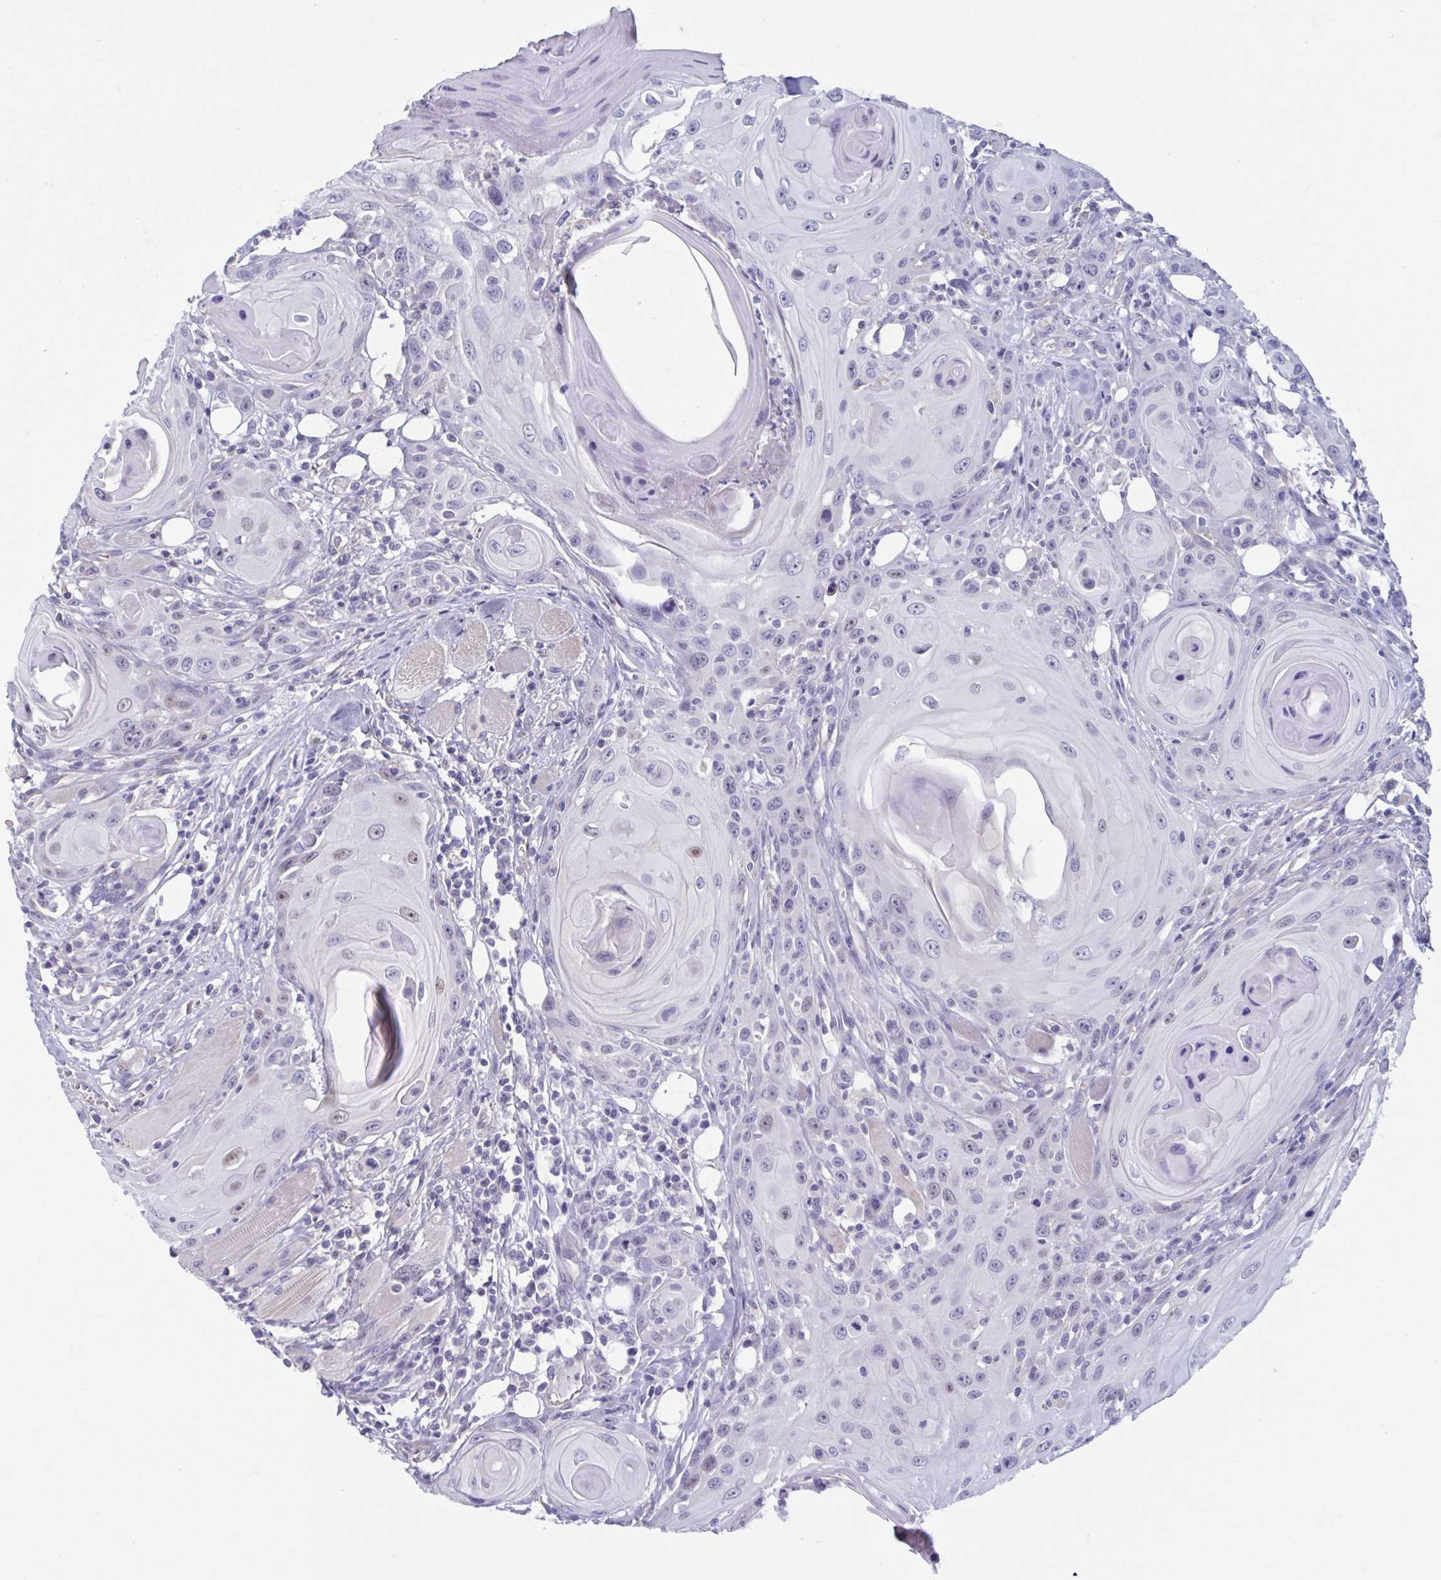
{"staining": {"intensity": "negative", "quantity": "none", "location": "none"}, "tissue": "head and neck cancer", "cell_type": "Tumor cells", "image_type": "cancer", "snomed": [{"axis": "morphology", "description": "Squamous cell carcinoma, NOS"}, {"axis": "topography", "description": "Head-Neck"}], "caption": "The photomicrograph shows no significant staining in tumor cells of head and neck cancer (squamous cell carcinoma). (Brightfield microscopy of DAB (3,3'-diaminobenzidine) IHC at high magnification).", "gene": "MORC4", "patient": {"sex": "female", "age": 80}}